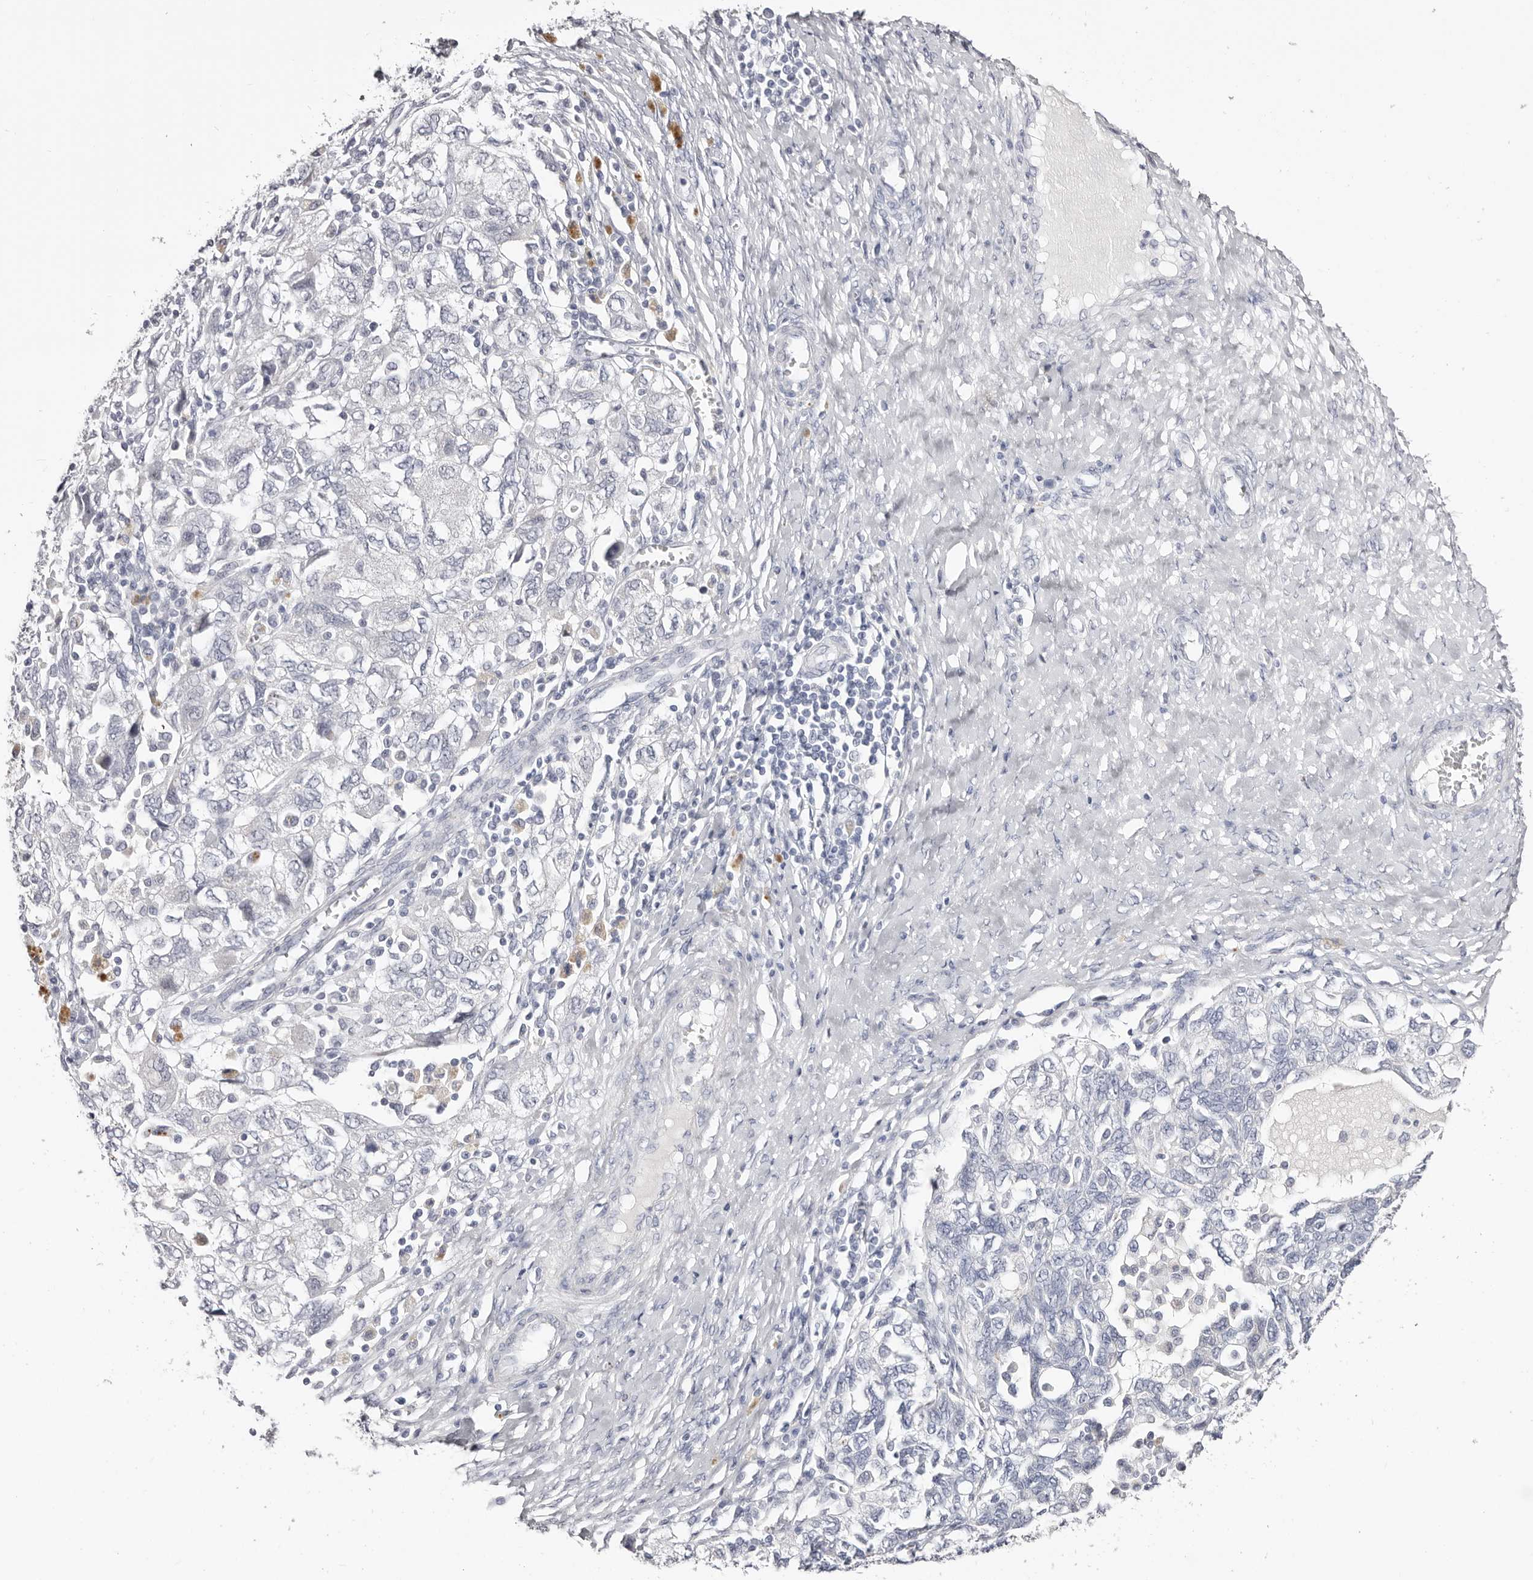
{"staining": {"intensity": "negative", "quantity": "none", "location": "none"}, "tissue": "ovarian cancer", "cell_type": "Tumor cells", "image_type": "cancer", "snomed": [{"axis": "morphology", "description": "Carcinoma, NOS"}, {"axis": "morphology", "description": "Cystadenocarcinoma, serous, NOS"}, {"axis": "topography", "description": "Ovary"}], "caption": "This is an immunohistochemistry (IHC) micrograph of ovarian cancer (carcinoma). There is no positivity in tumor cells.", "gene": "AKNAD1", "patient": {"sex": "female", "age": 69}}